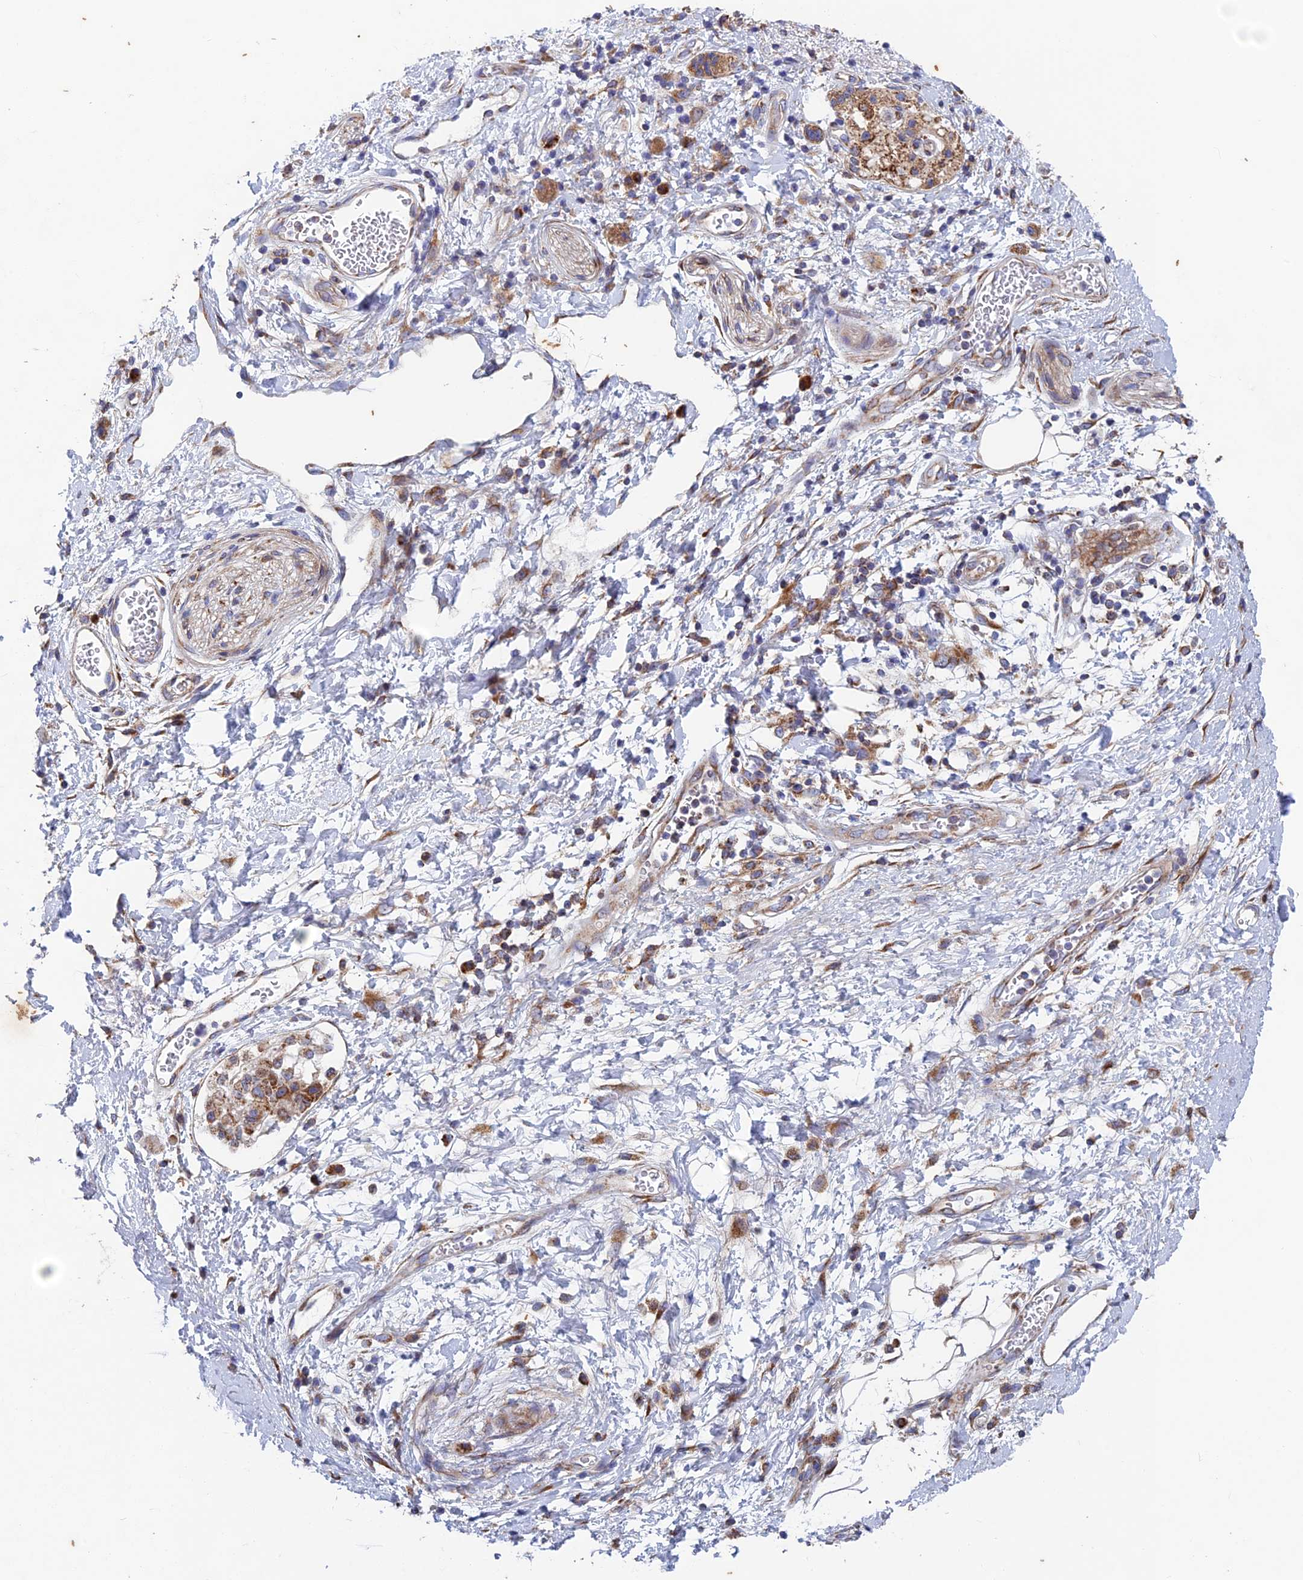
{"staining": {"intensity": "moderate", "quantity": "25%-75%", "location": "cytoplasmic/membranous"}, "tissue": "adipose tissue", "cell_type": "Adipocytes", "image_type": "normal", "snomed": [{"axis": "morphology", "description": "Normal tissue, NOS"}, {"axis": "morphology", "description": "Adenocarcinoma, NOS"}, {"axis": "topography", "description": "Duodenum"}, {"axis": "topography", "description": "Peripheral nerve tissue"}], "caption": "Adipocytes demonstrate moderate cytoplasmic/membranous positivity in approximately 25%-75% of cells in benign adipose tissue. Nuclei are stained in blue.", "gene": "AP4S1", "patient": {"sex": "female", "age": 60}}